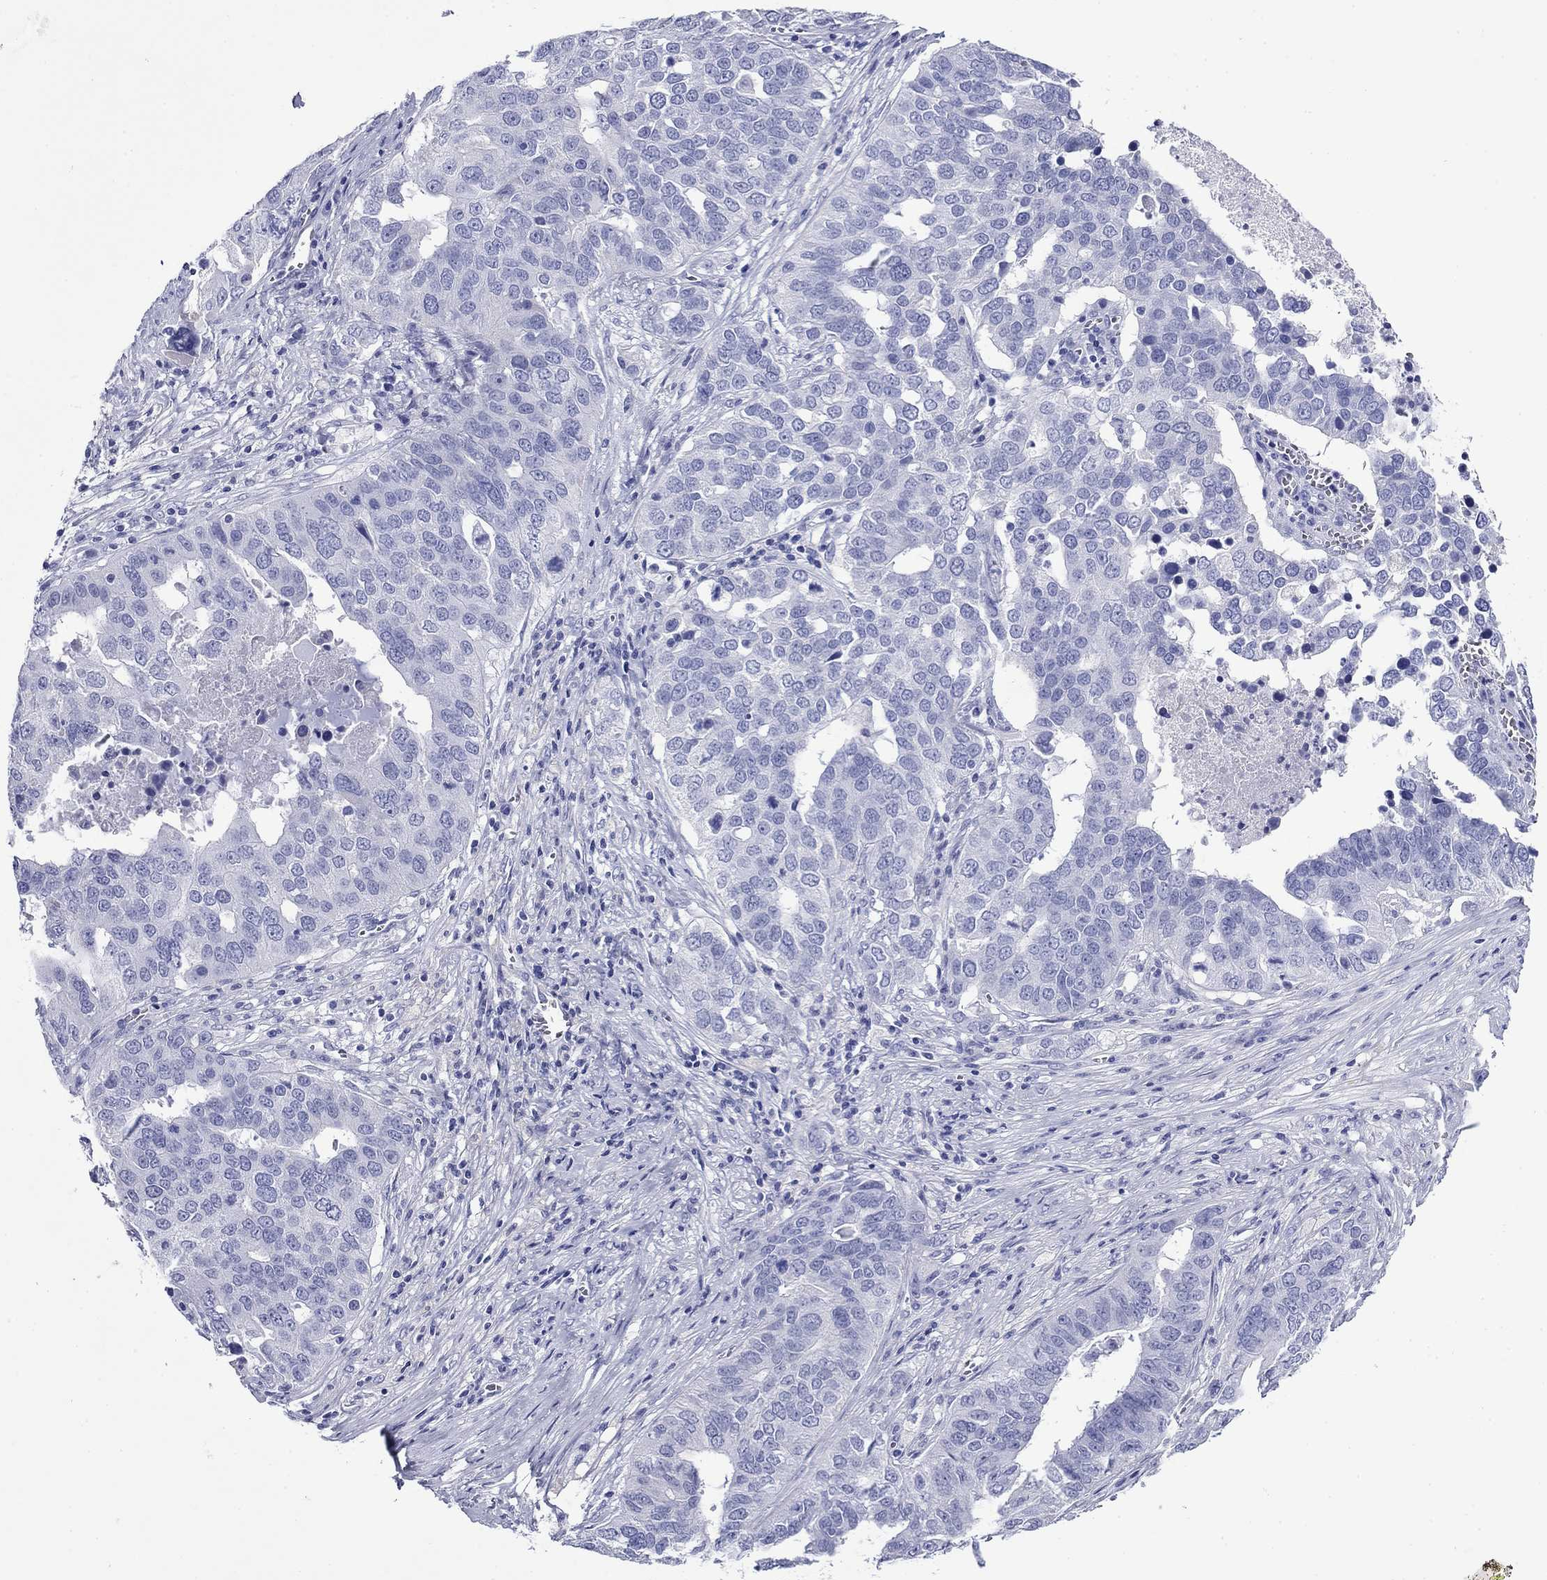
{"staining": {"intensity": "negative", "quantity": "none", "location": "none"}, "tissue": "ovarian cancer", "cell_type": "Tumor cells", "image_type": "cancer", "snomed": [{"axis": "morphology", "description": "Carcinoma, endometroid"}, {"axis": "topography", "description": "Soft tissue"}, {"axis": "topography", "description": "Ovary"}], "caption": "DAB immunohistochemical staining of ovarian endometroid carcinoma demonstrates no significant positivity in tumor cells. (DAB IHC with hematoxylin counter stain).", "gene": "GIP", "patient": {"sex": "female", "age": 52}}